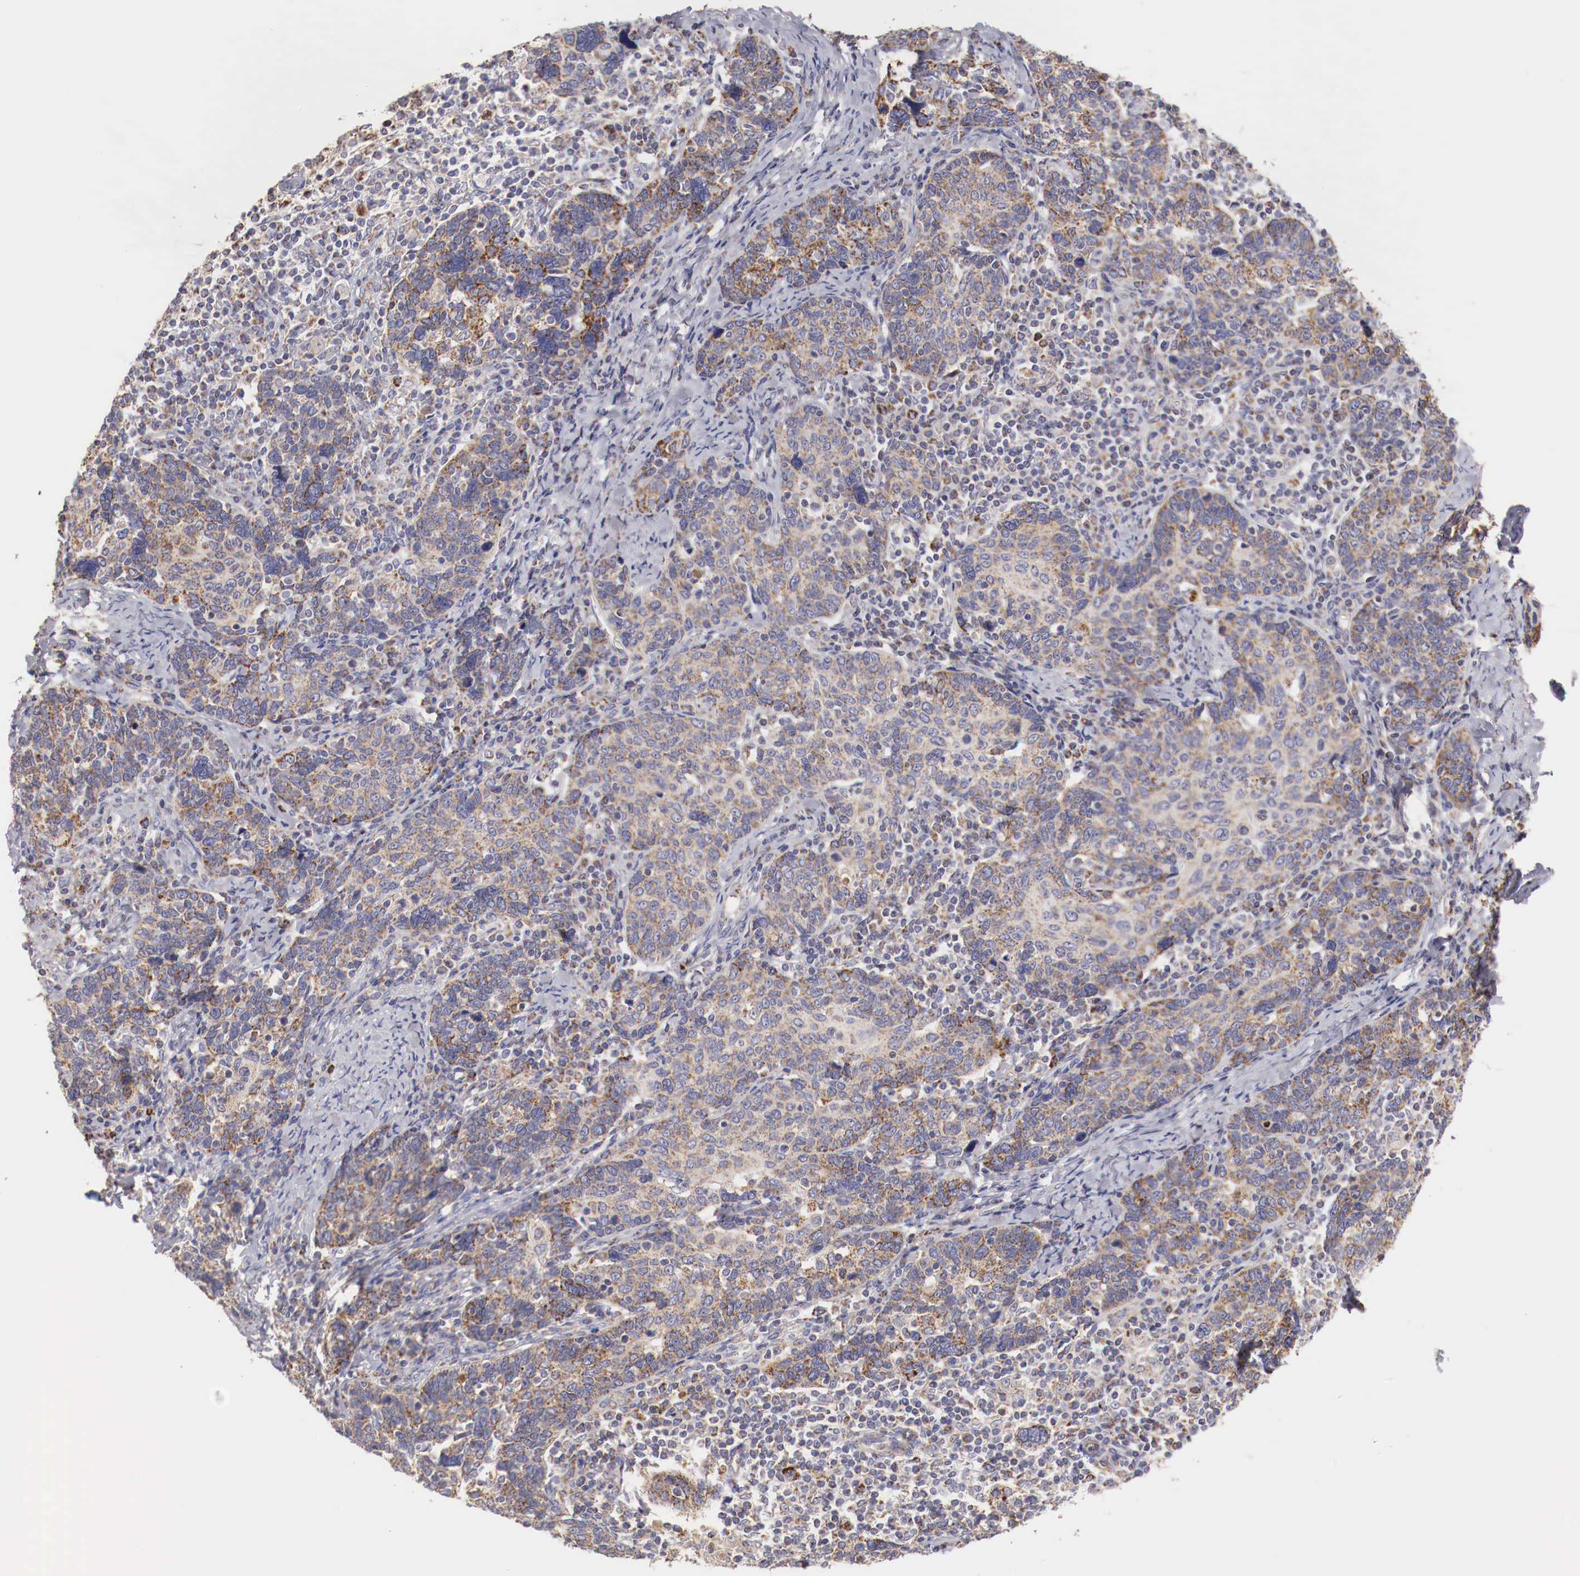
{"staining": {"intensity": "moderate", "quantity": ">75%", "location": "cytoplasmic/membranous"}, "tissue": "cervical cancer", "cell_type": "Tumor cells", "image_type": "cancer", "snomed": [{"axis": "morphology", "description": "Squamous cell carcinoma, NOS"}, {"axis": "topography", "description": "Cervix"}], "caption": "Cervical cancer (squamous cell carcinoma) stained for a protein reveals moderate cytoplasmic/membranous positivity in tumor cells.", "gene": "XPNPEP3", "patient": {"sex": "female", "age": 41}}